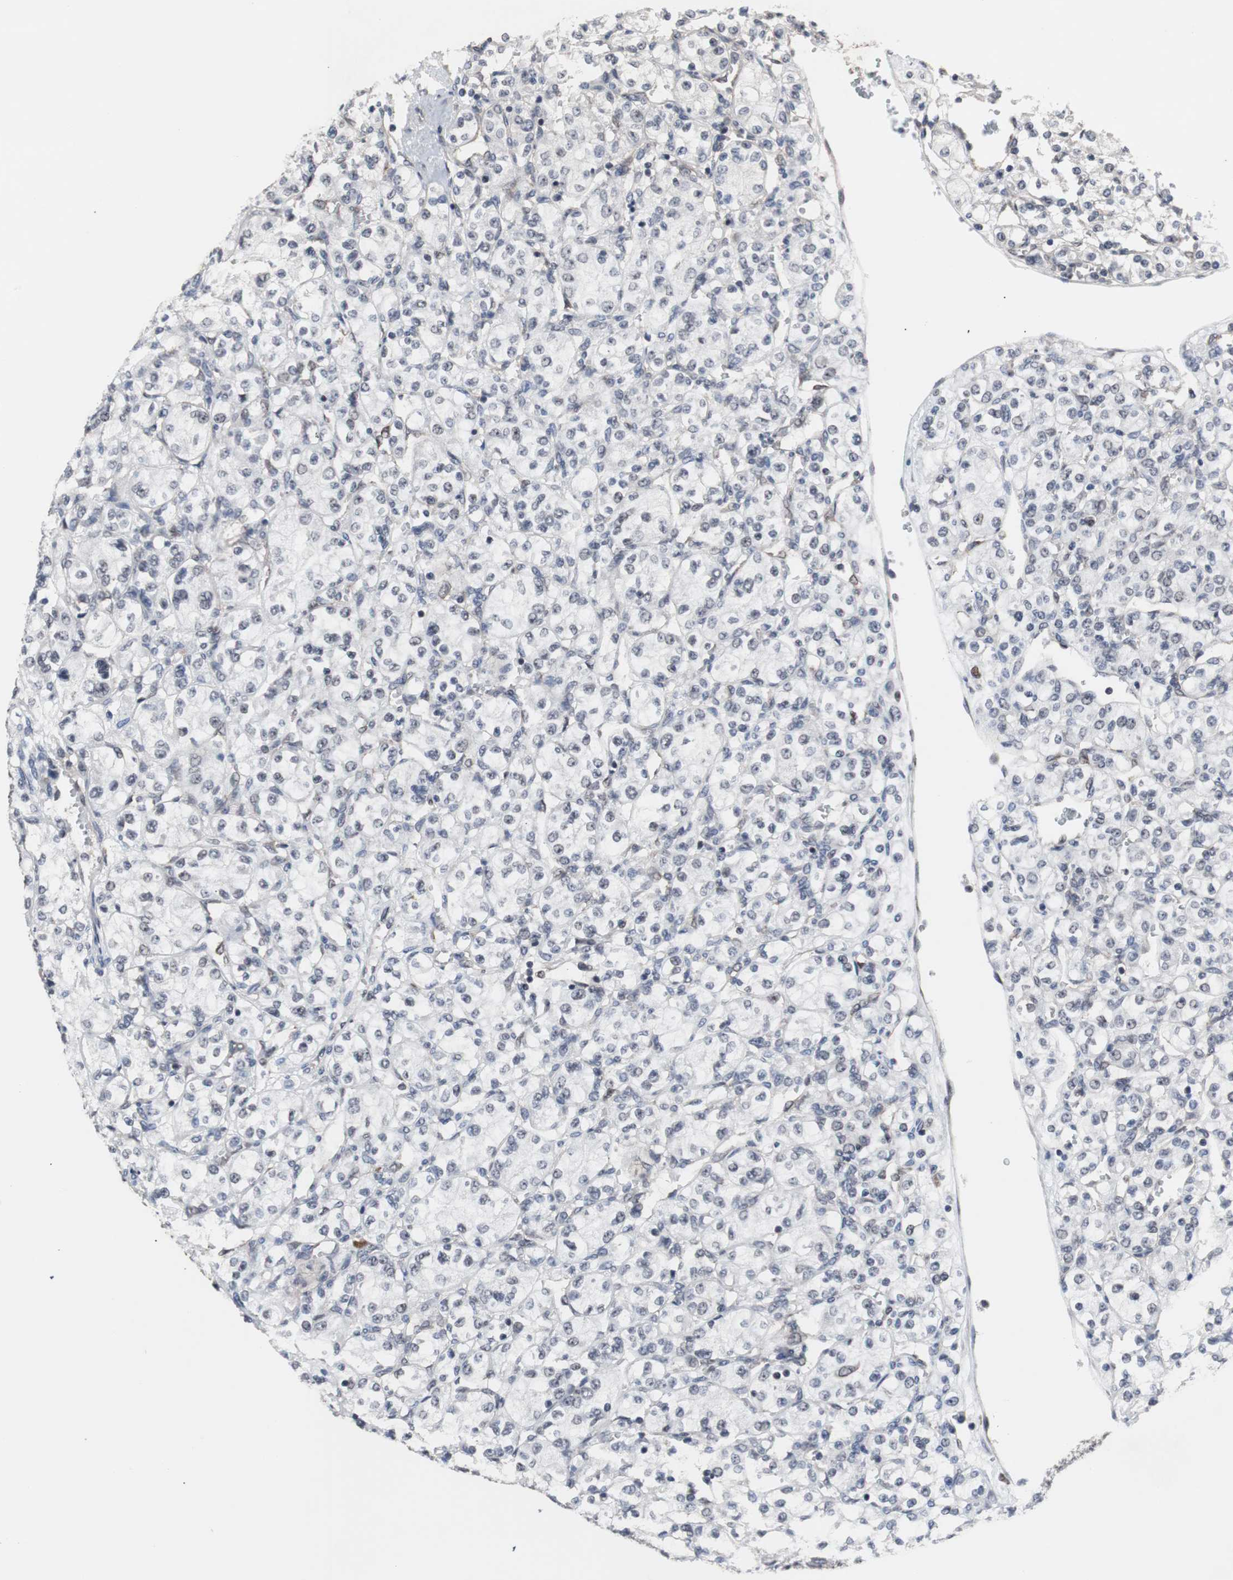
{"staining": {"intensity": "weak", "quantity": "<25%", "location": "nuclear"}, "tissue": "renal cancer", "cell_type": "Tumor cells", "image_type": "cancer", "snomed": [{"axis": "morphology", "description": "Adenocarcinoma, NOS"}, {"axis": "topography", "description": "Kidney"}], "caption": "This is an immunohistochemistry photomicrograph of renal adenocarcinoma. There is no staining in tumor cells.", "gene": "GTF2F2", "patient": {"sex": "male", "age": 77}}